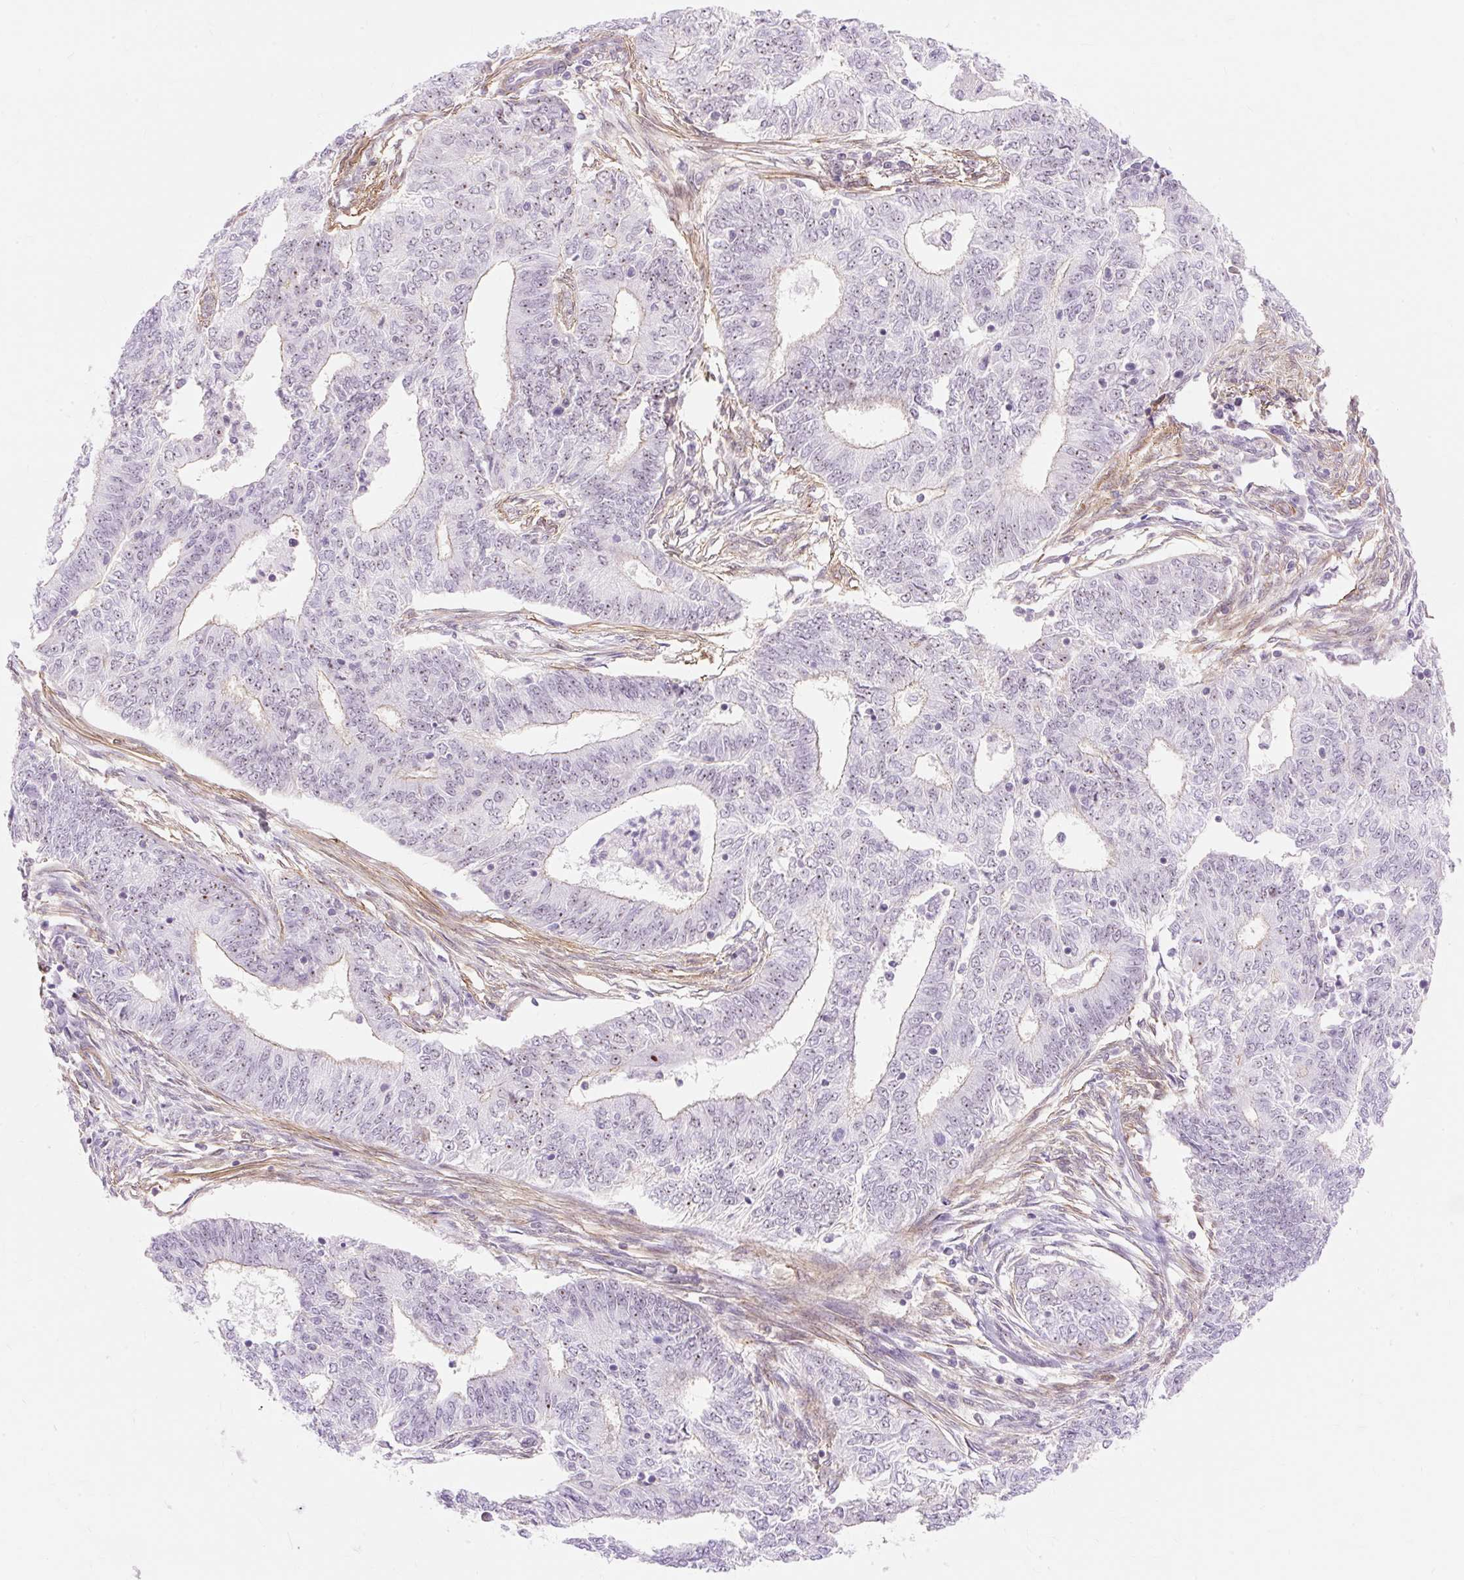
{"staining": {"intensity": "weak", "quantity": "25%-75%", "location": "nuclear"}, "tissue": "endometrial cancer", "cell_type": "Tumor cells", "image_type": "cancer", "snomed": [{"axis": "morphology", "description": "Adenocarcinoma, NOS"}, {"axis": "topography", "description": "Endometrium"}], "caption": "Protein staining exhibits weak nuclear staining in approximately 25%-75% of tumor cells in adenocarcinoma (endometrial).", "gene": "OBP2A", "patient": {"sex": "female", "age": 62}}